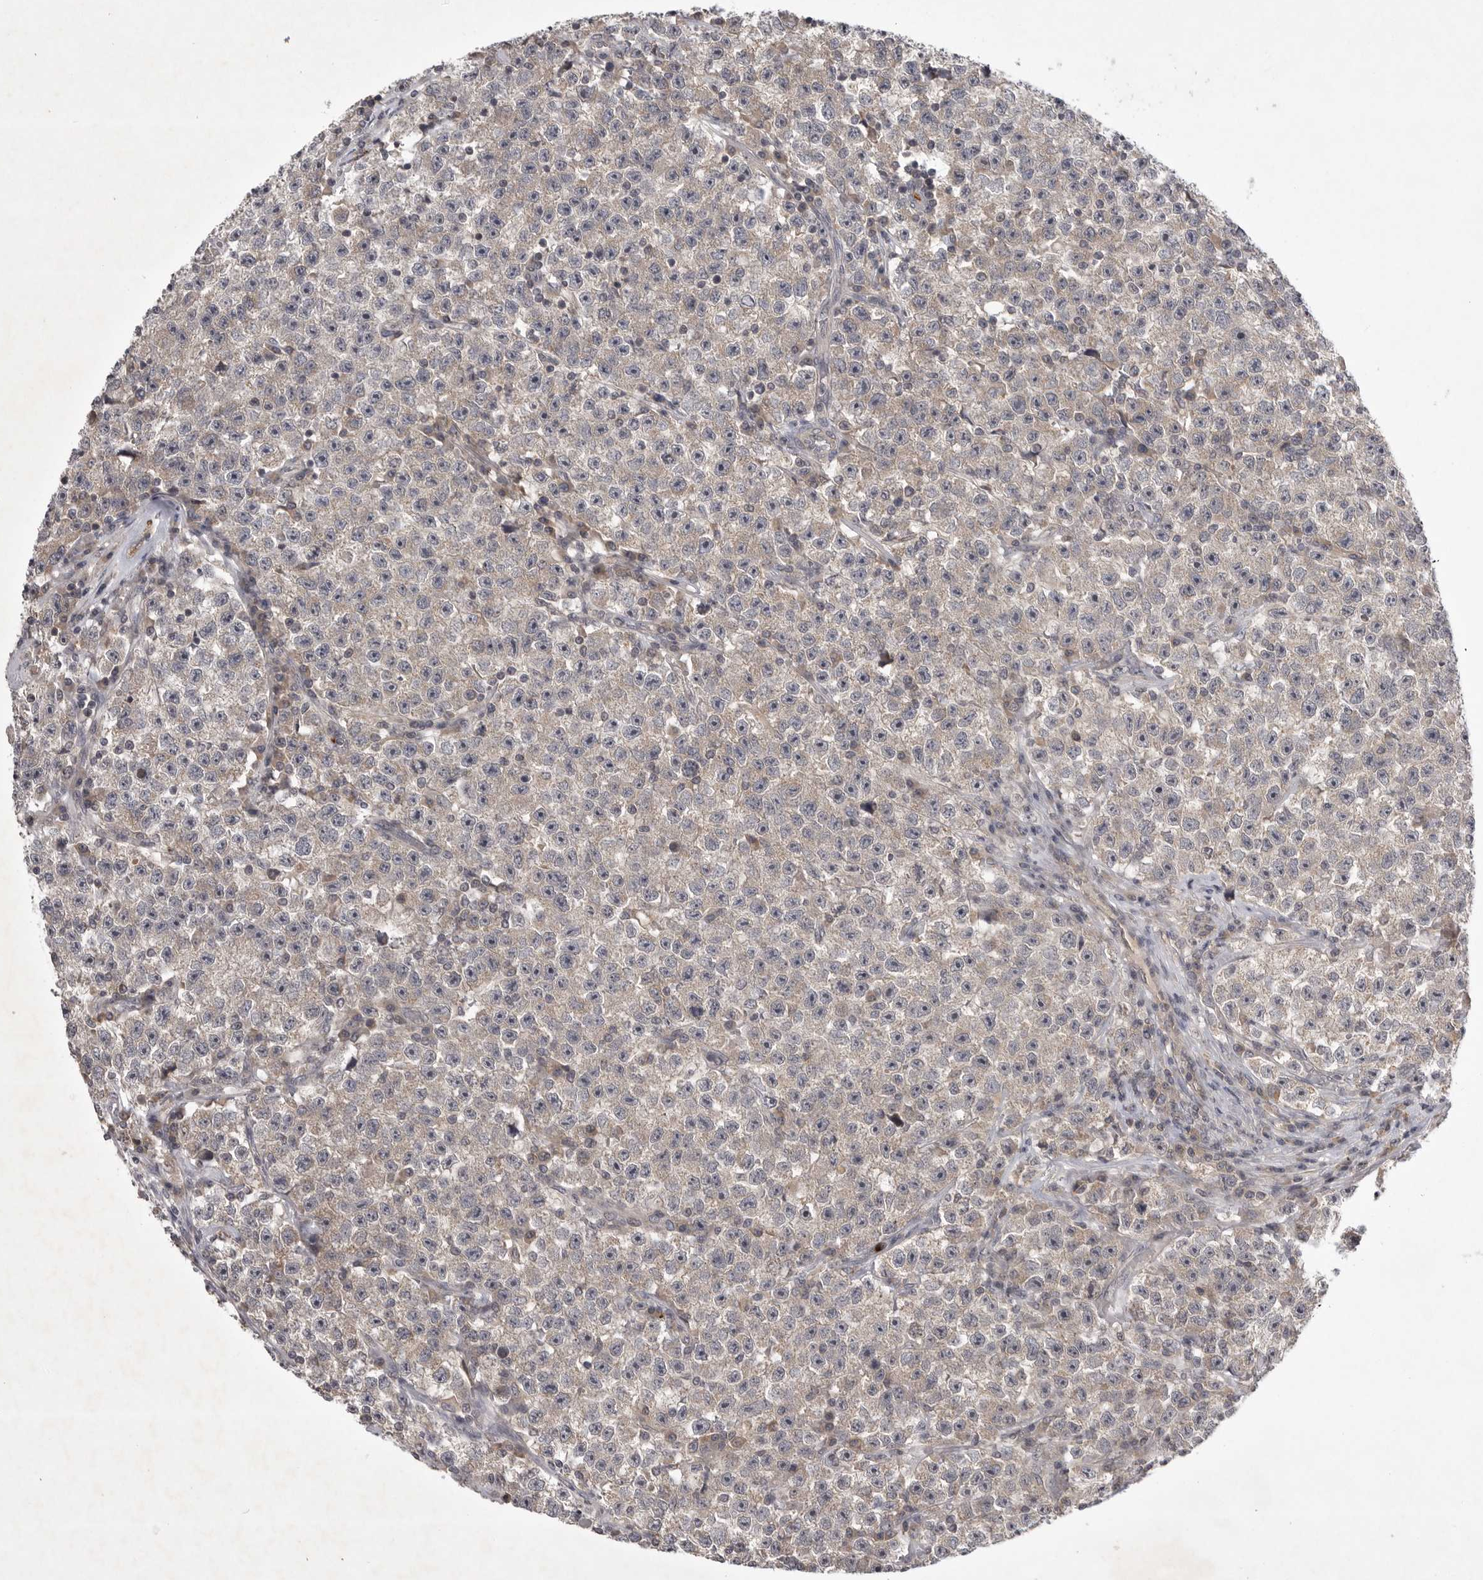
{"staining": {"intensity": "negative", "quantity": "none", "location": "none"}, "tissue": "testis cancer", "cell_type": "Tumor cells", "image_type": "cancer", "snomed": [{"axis": "morphology", "description": "Seminoma, NOS"}, {"axis": "topography", "description": "Testis"}], "caption": "Tumor cells show no significant expression in testis seminoma.", "gene": "UBE3D", "patient": {"sex": "male", "age": 22}}